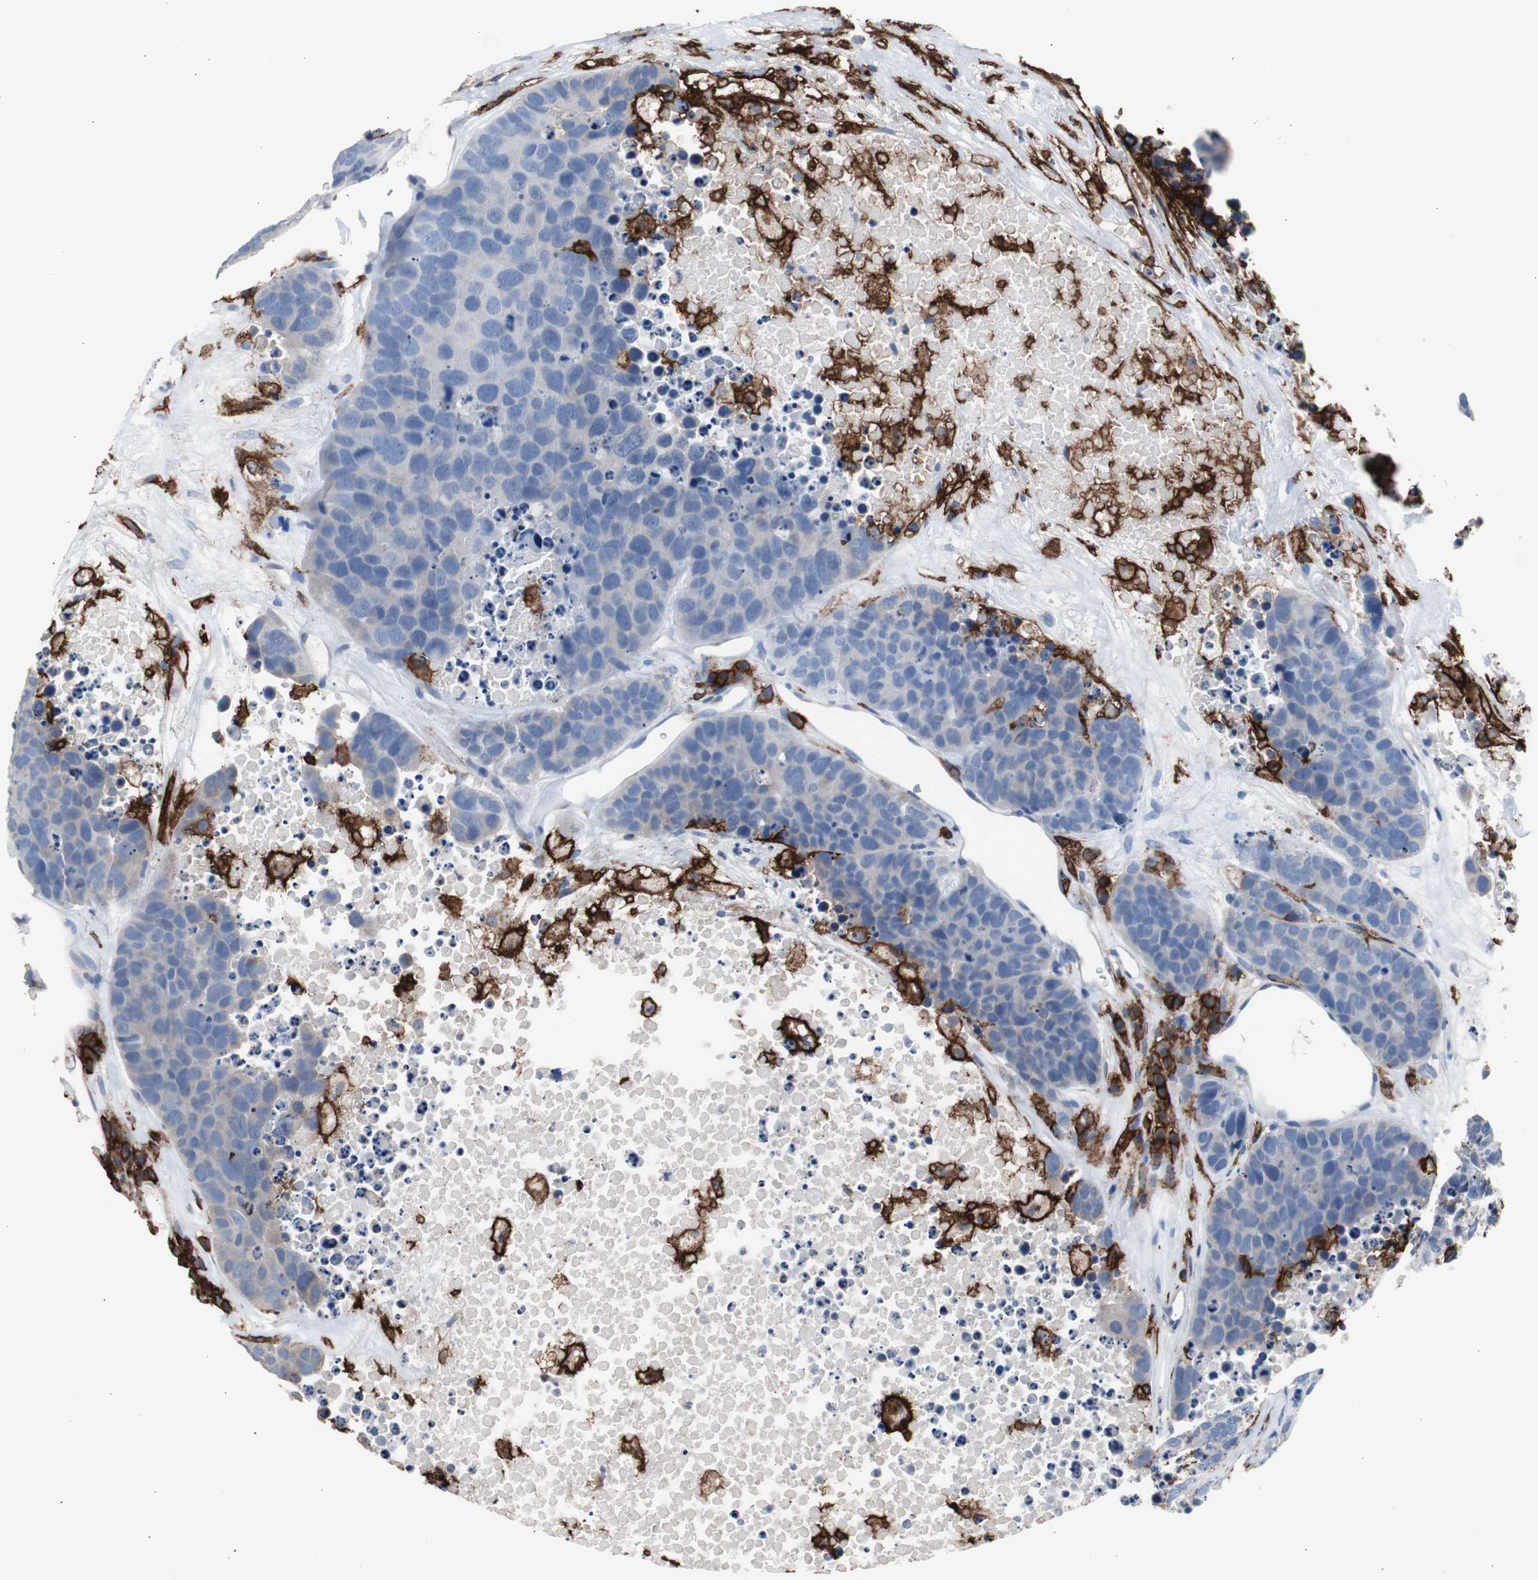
{"staining": {"intensity": "negative", "quantity": "none", "location": "none"}, "tissue": "carcinoid", "cell_type": "Tumor cells", "image_type": "cancer", "snomed": [{"axis": "morphology", "description": "Carcinoid, malignant, NOS"}, {"axis": "topography", "description": "Lung"}], "caption": "DAB (3,3'-diaminobenzidine) immunohistochemical staining of carcinoid shows no significant staining in tumor cells.", "gene": "FCGR2B", "patient": {"sex": "male", "age": 60}}